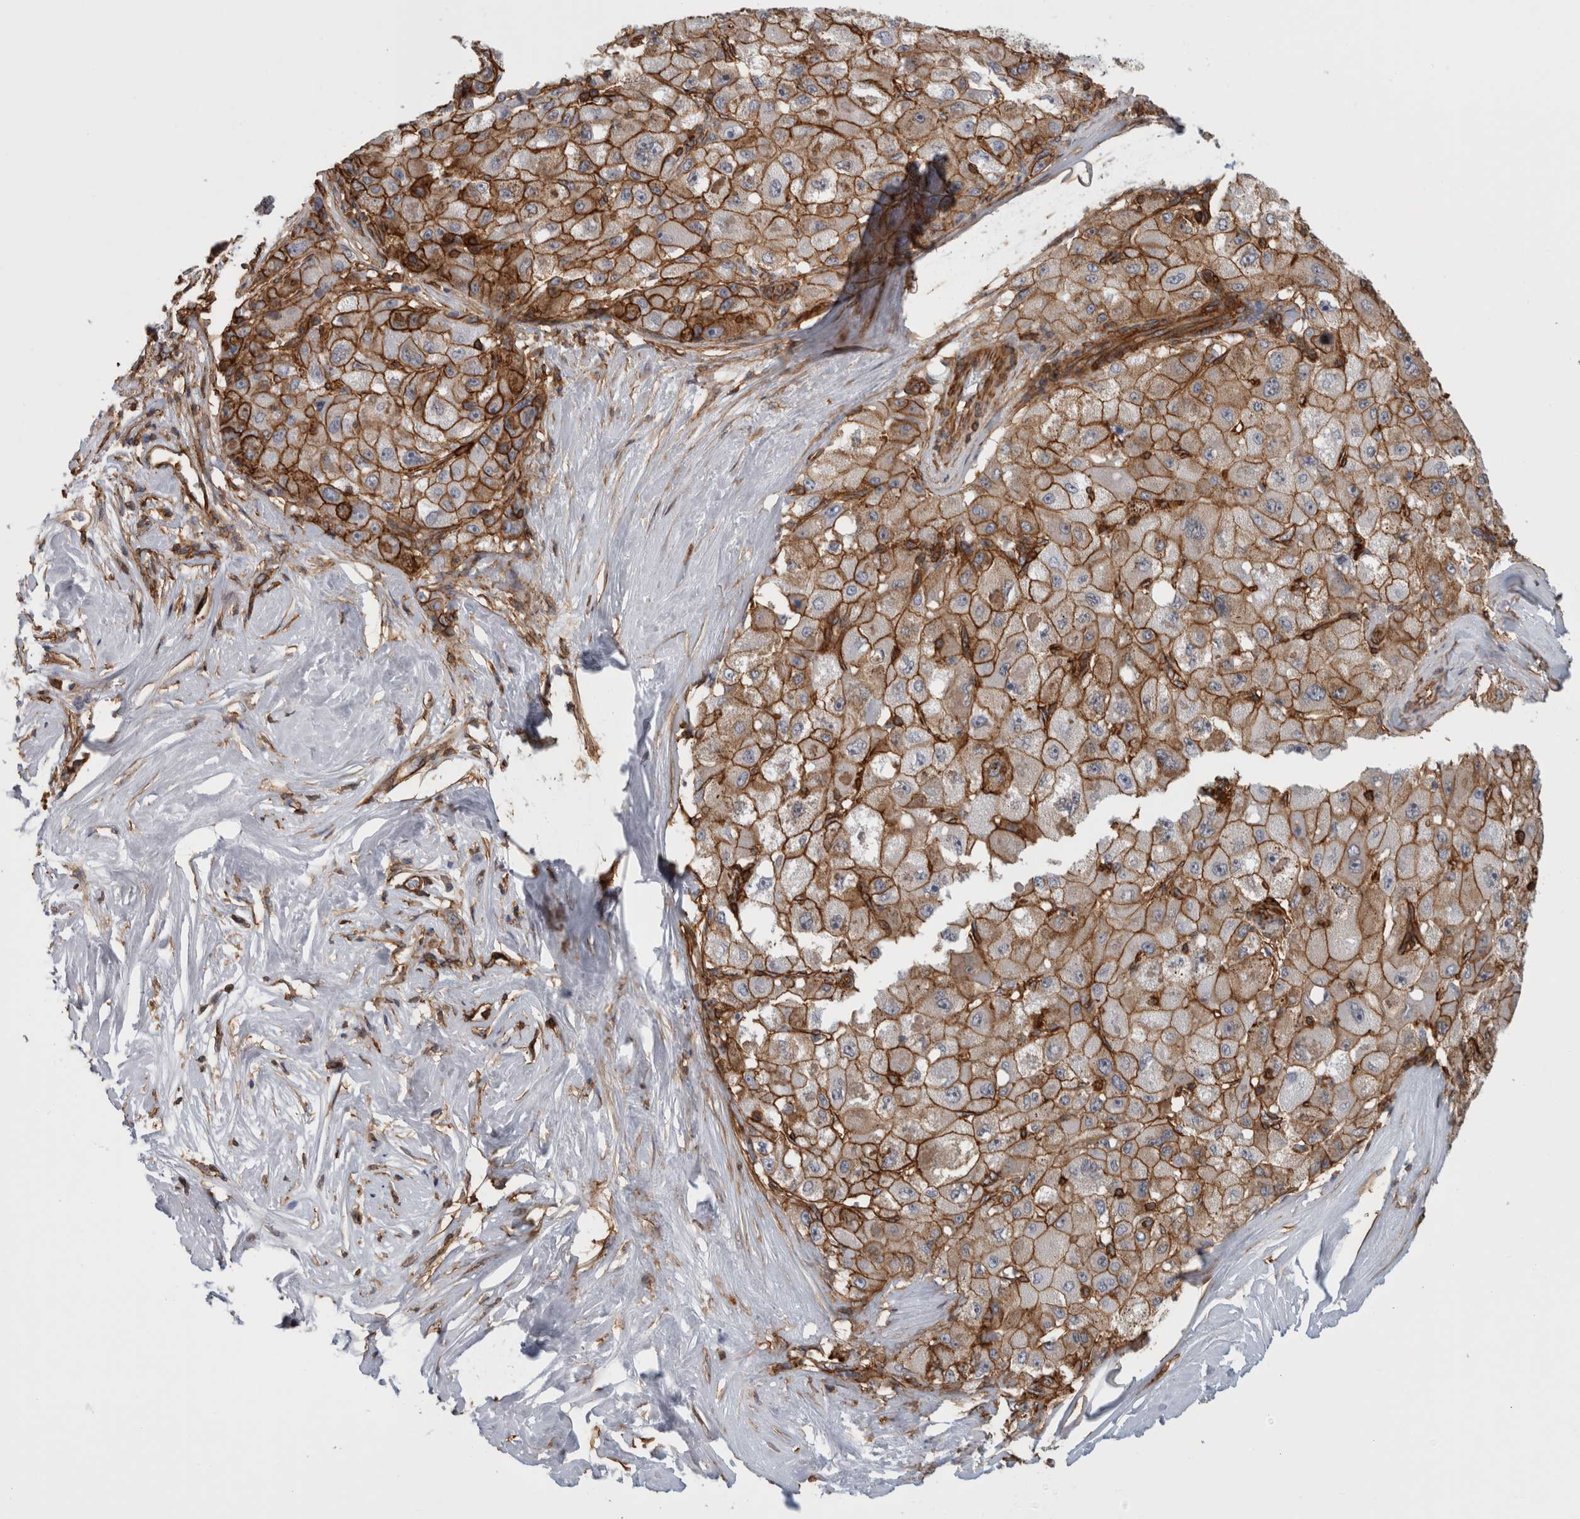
{"staining": {"intensity": "strong", "quantity": ">75%", "location": "cytoplasmic/membranous"}, "tissue": "liver cancer", "cell_type": "Tumor cells", "image_type": "cancer", "snomed": [{"axis": "morphology", "description": "Carcinoma, Hepatocellular, NOS"}, {"axis": "topography", "description": "Liver"}], "caption": "A brown stain highlights strong cytoplasmic/membranous staining of a protein in liver cancer tumor cells.", "gene": "AHNAK", "patient": {"sex": "male", "age": 80}}